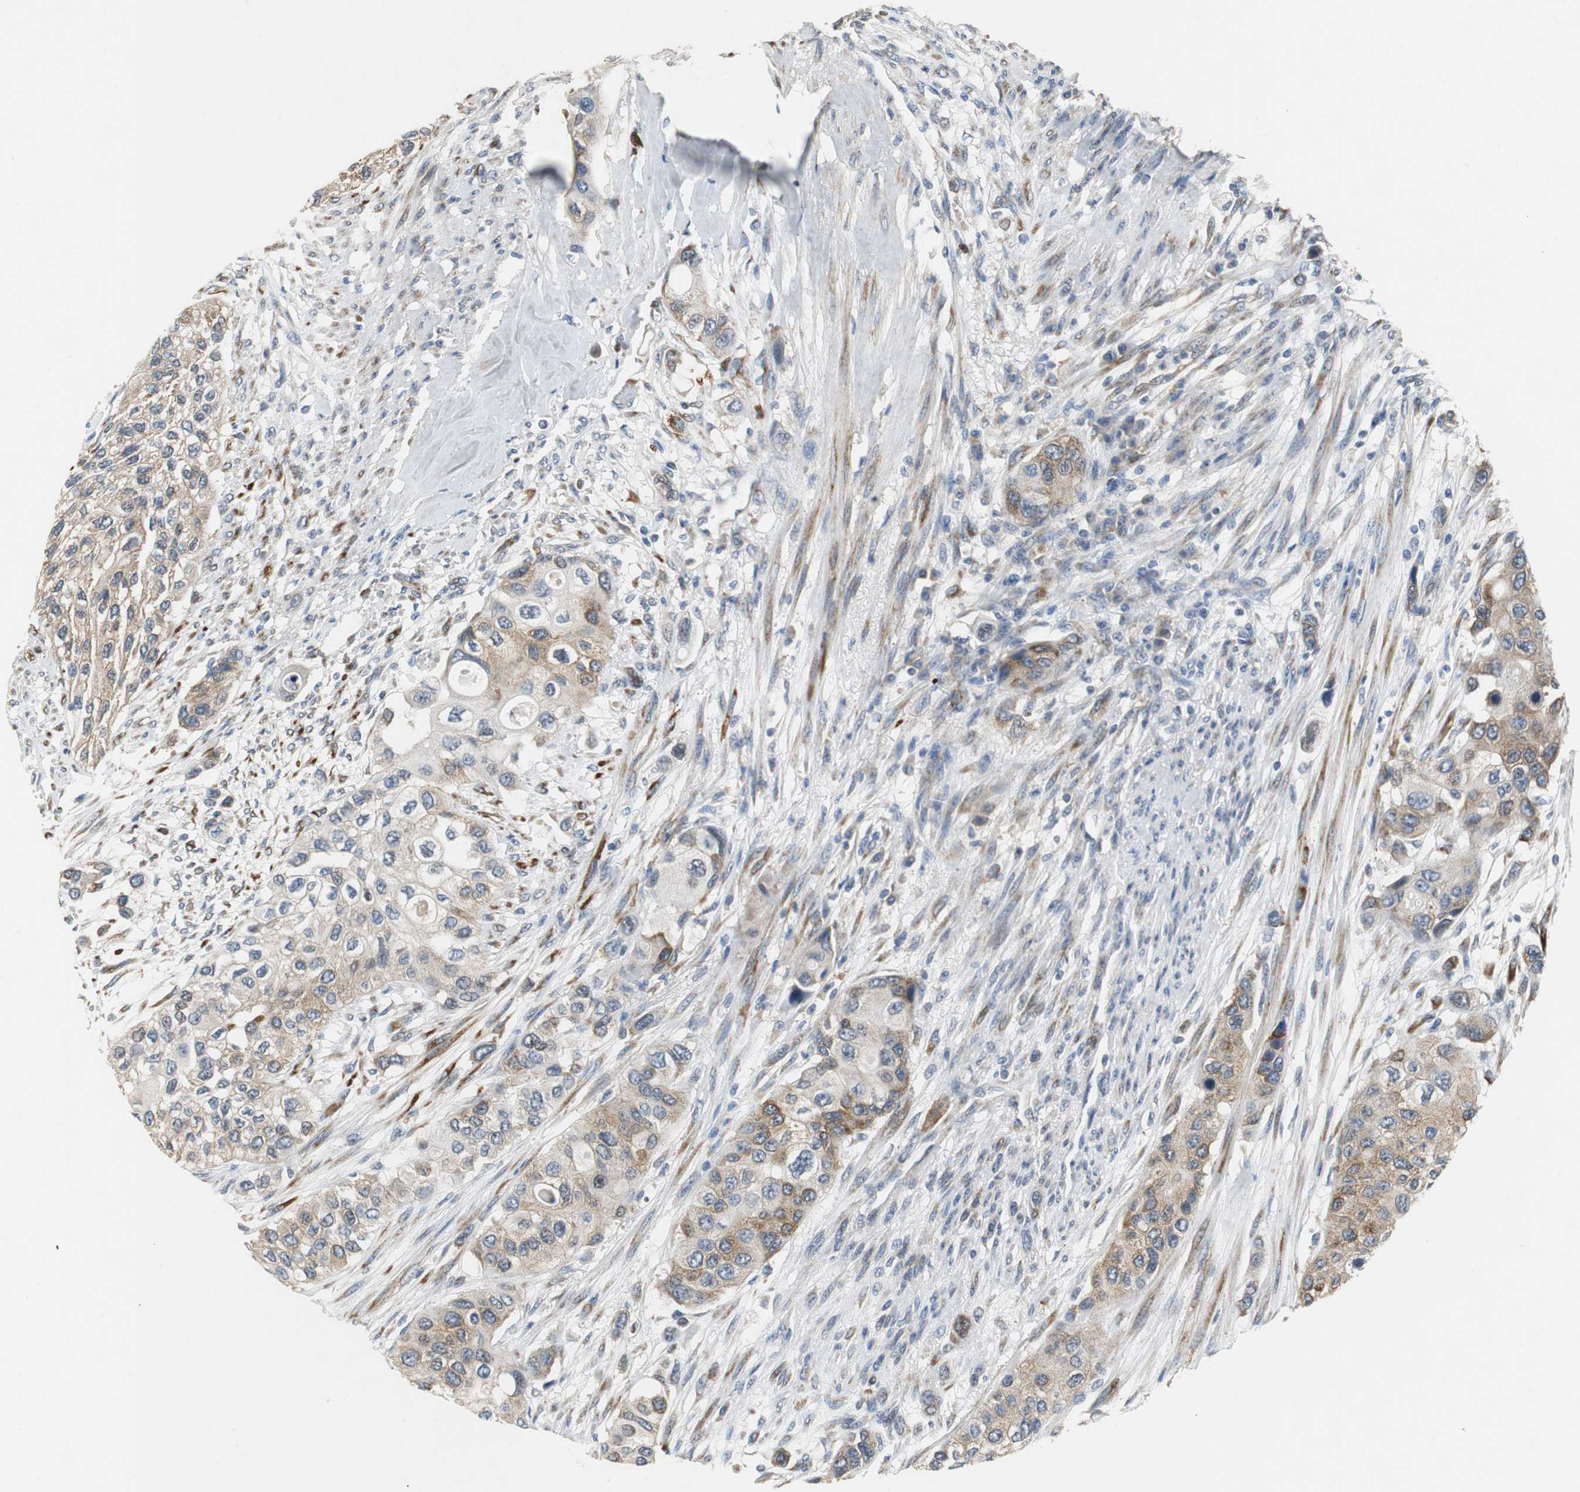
{"staining": {"intensity": "moderate", "quantity": ">75%", "location": "cytoplasmic/membranous"}, "tissue": "urothelial cancer", "cell_type": "Tumor cells", "image_type": "cancer", "snomed": [{"axis": "morphology", "description": "Urothelial carcinoma, High grade"}, {"axis": "topography", "description": "Urinary bladder"}], "caption": "A brown stain highlights moderate cytoplasmic/membranous staining of a protein in human urothelial carcinoma (high-grade) tumor cells.", "gene": "ISCU", "patient": {"sex": "female", "age": 56}}